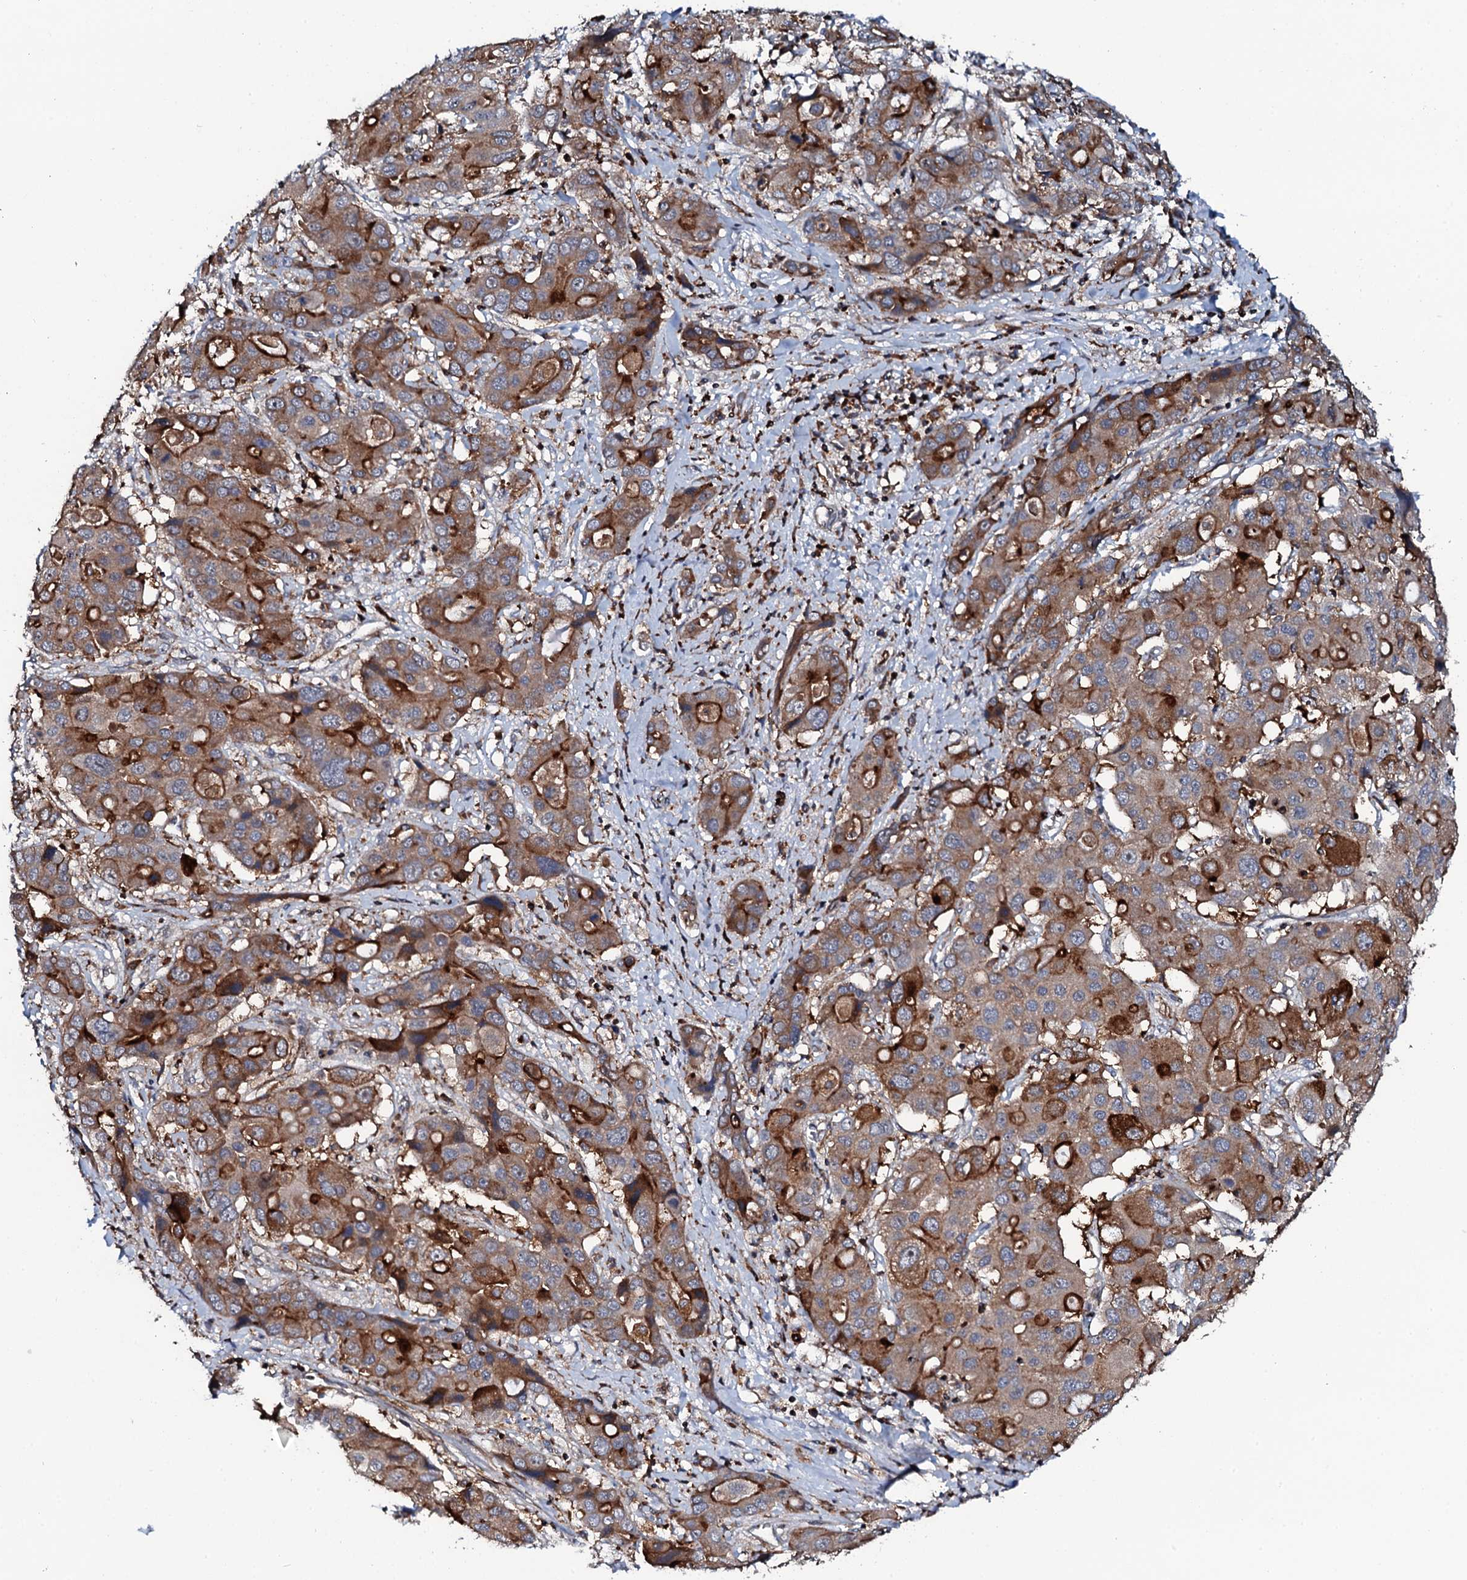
{"staining": {"intensity": "strong", "quantity": "25%-75%", "location": "cytoplasmic/membranous"}, "tissue": "liver cancer", "cell_type": "Tumor cells", "image_type": "cancer", "snomed": [{"axis": "morphology", "description": "Cholangiocarcinoma"}, {"axis": "topography", "description": "Liver"}], "caption": "This histopathology image demonstrates immunohistochemistry (IHC) staining of liver cancer, with high strong cytoplasmic/membranous expression in about 25%-75% of tumor cells.", "gene": "VAMP8", "patient": {"sex": "male", "age": 67}}